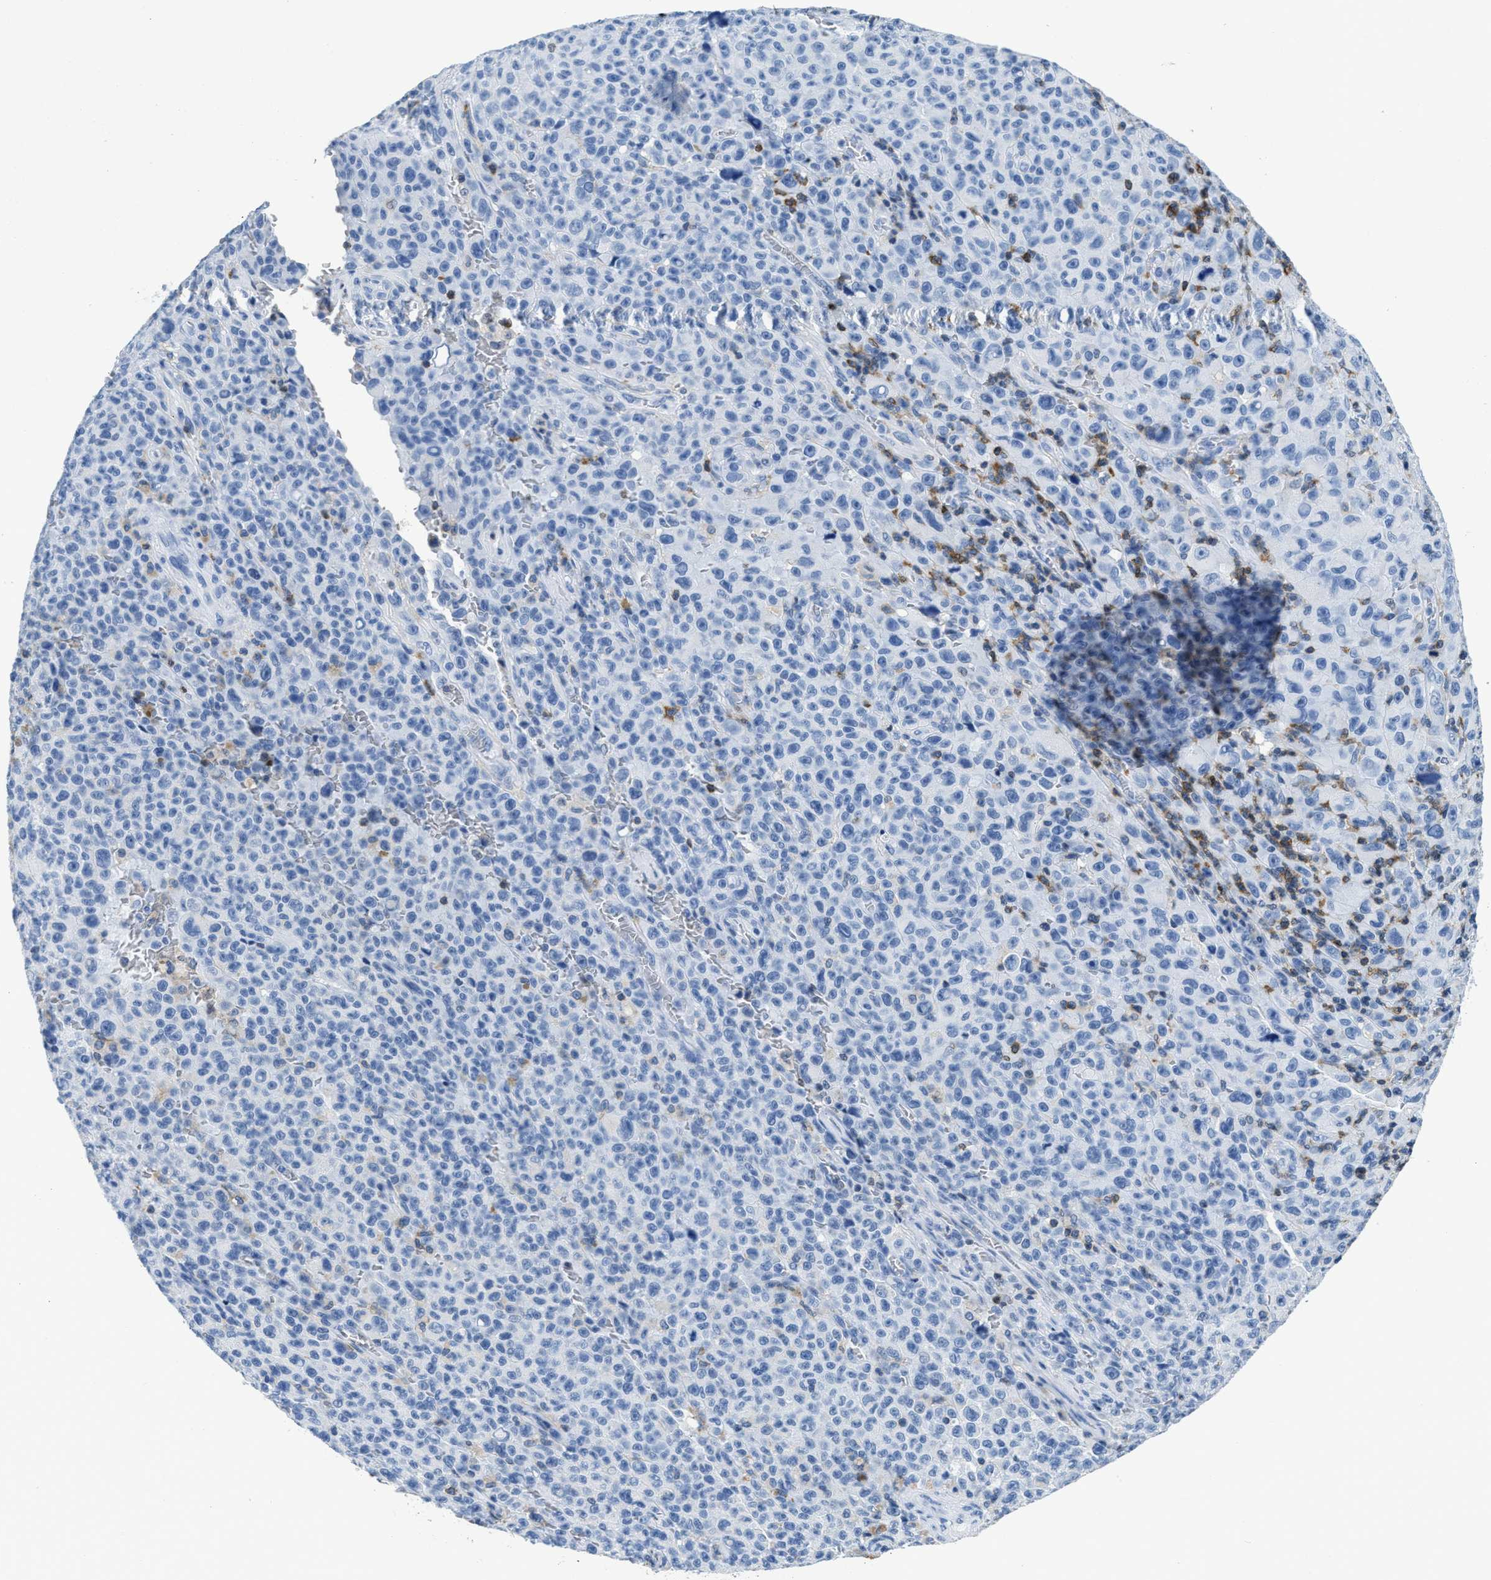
{"staining": {"intensity": "negative", "quantity": "none", "location": "none"}, "tissue": "melanoma", "cell_type": "Tumor cells", "image_type": "cancer", "snomed": [{"axis": "morphology", "description": "Malignant melanoma, NOS"}, {"axis": "topography", "description": "Skin"}], "caption": "IHC photomicrograph of melanoma stained for a protein (brown), which demonstrates no expression in tumor cells.", "gene": "NFATC2", "patient": {"sex": "female", "age": 82}}